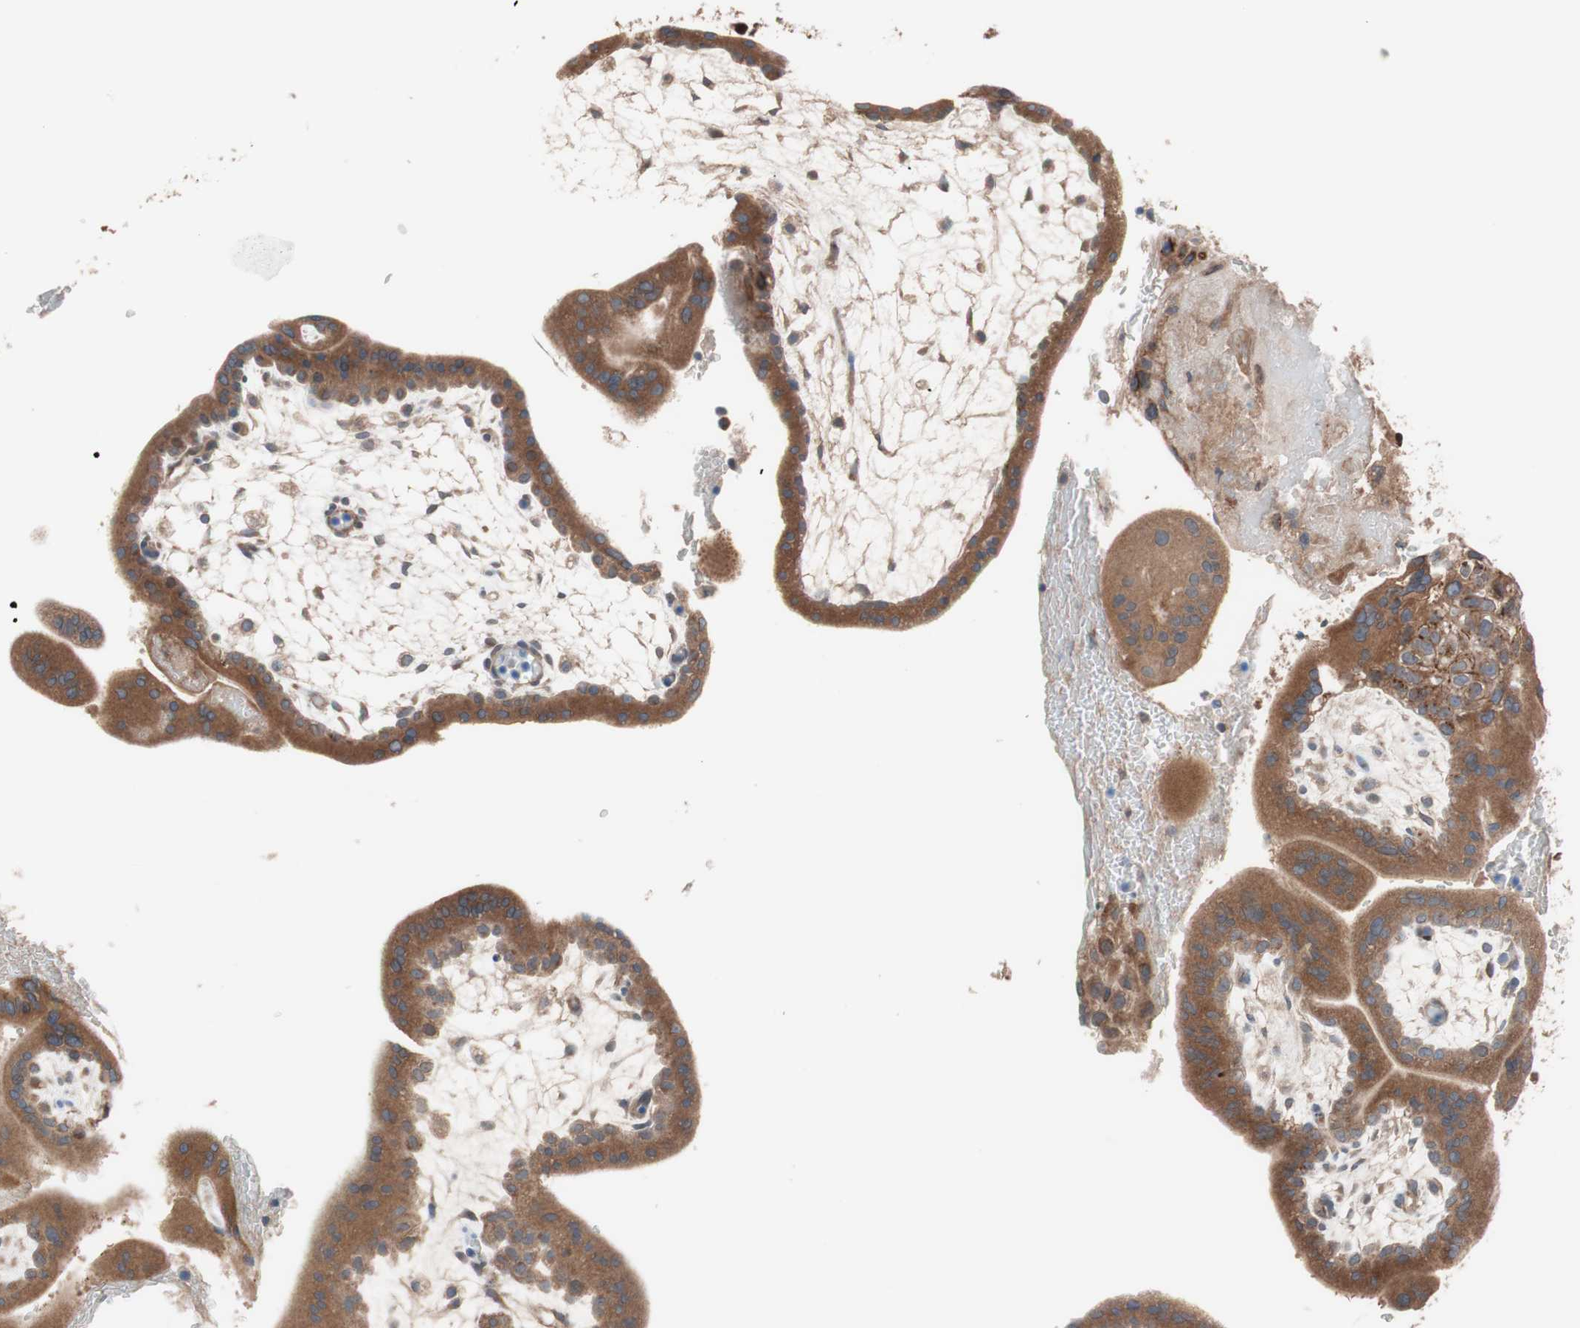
{"staining": {"intensity": "moderate", "quantity": ">75%", "location": "cytoplasmic/membranous"}, "tissue": "placenta", "cell_type": "Decidual cells", "image_type": "normal", "snomed": [{"axis": "morphology", "description": "Normal tissue, NOS"}, {"axis": "topography", "description": "Placenta"}], "caption": "Immunohistochemical staining of benign placenta demonstrates >75% levels of moderate cytoplasmic/membranous protein positivity in about >75% of decidual cells.", "gene": "SDC4", "patient": {"sex": "female", "age": 35}}